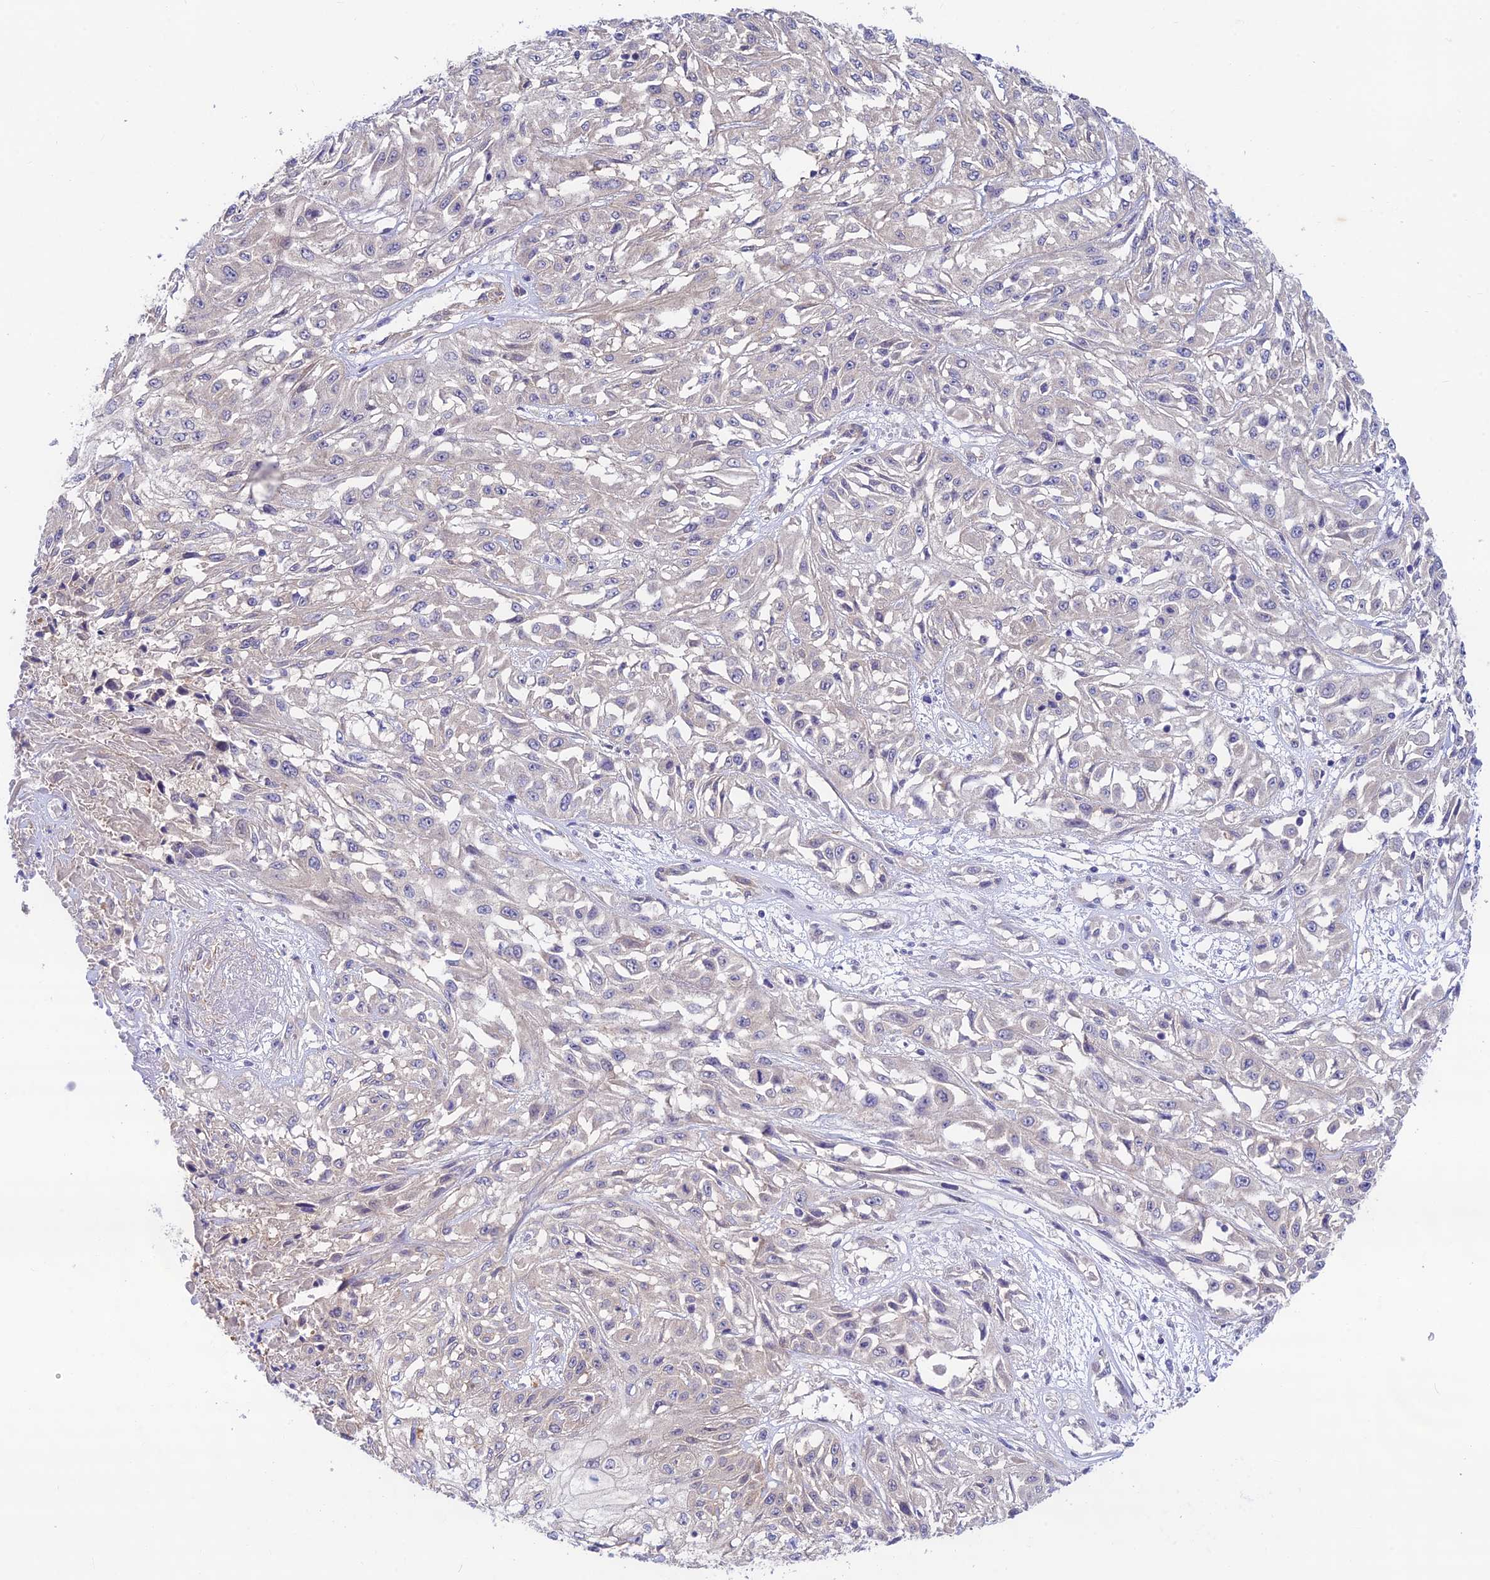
{"staining": {"intensity": "negative", "quantity": "none", "location": "none"}, "tissue": "skin cancer", "cell_type": "Tumor cells", "image_type": "cancer", "snomed": [{"axis": "morphology", "description": "Squamous cell carcinoma, NOS"}, {"axis": "morphology", "description": "Squamous cell carcinoma, metastatic, NOS"}, {"axis": "topography", "description": "Skin"}, {"axis": "topography", "description": "Lymph node"}], "caption": "Tumor cells are negative for protein expression in human skin cancer. Brightfield microscopy of immunohistochemistry stained with DAB (3,3'-diaminobenzidine) (brown) and hematoxylin (blue), captured at high magnification.", "gene": "ANKRD50", "patient": {"sex": "male", "age": 75}}